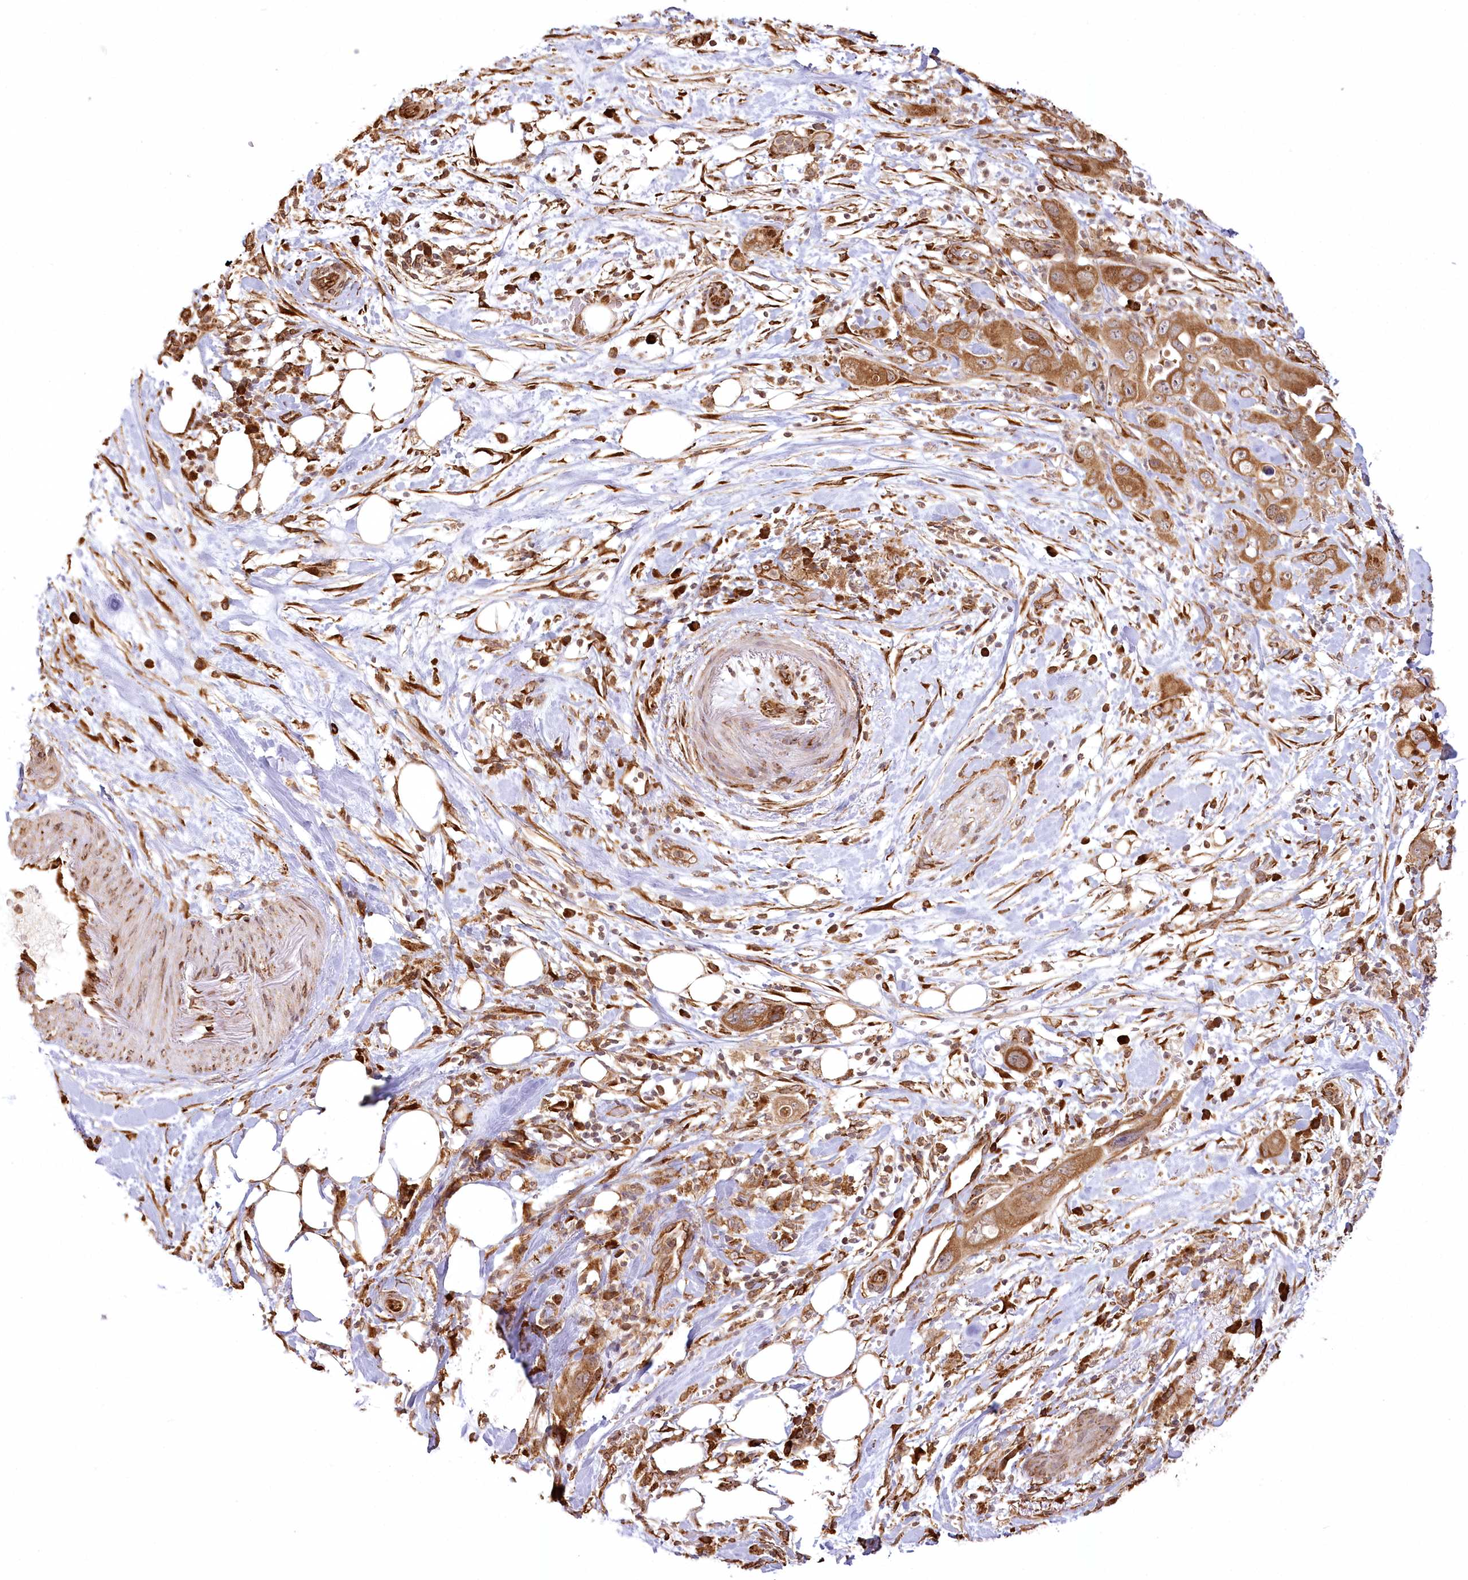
{"staining": {"intensity": "moderate", "quantity": ">75%", "location": "cytoplasmic/membranous"}, "tissue": "pancreatic cancer", "cell_type": "Tumor cells", "image_type": "cancer", "snomed": [{"axis": "morphology", "description": "Adenocarcinoma, NOS"}, {"axis": "topography", "description": "Pancreas"}], "caption": "The immunohistochemical stain highlights moderate cytoplasmic/membranous expression in tumor cells of adenocarcinoma (pancreatic) tissue.", "gene": "FAM13A", "patient": {"sex": "female", "age": 71}}